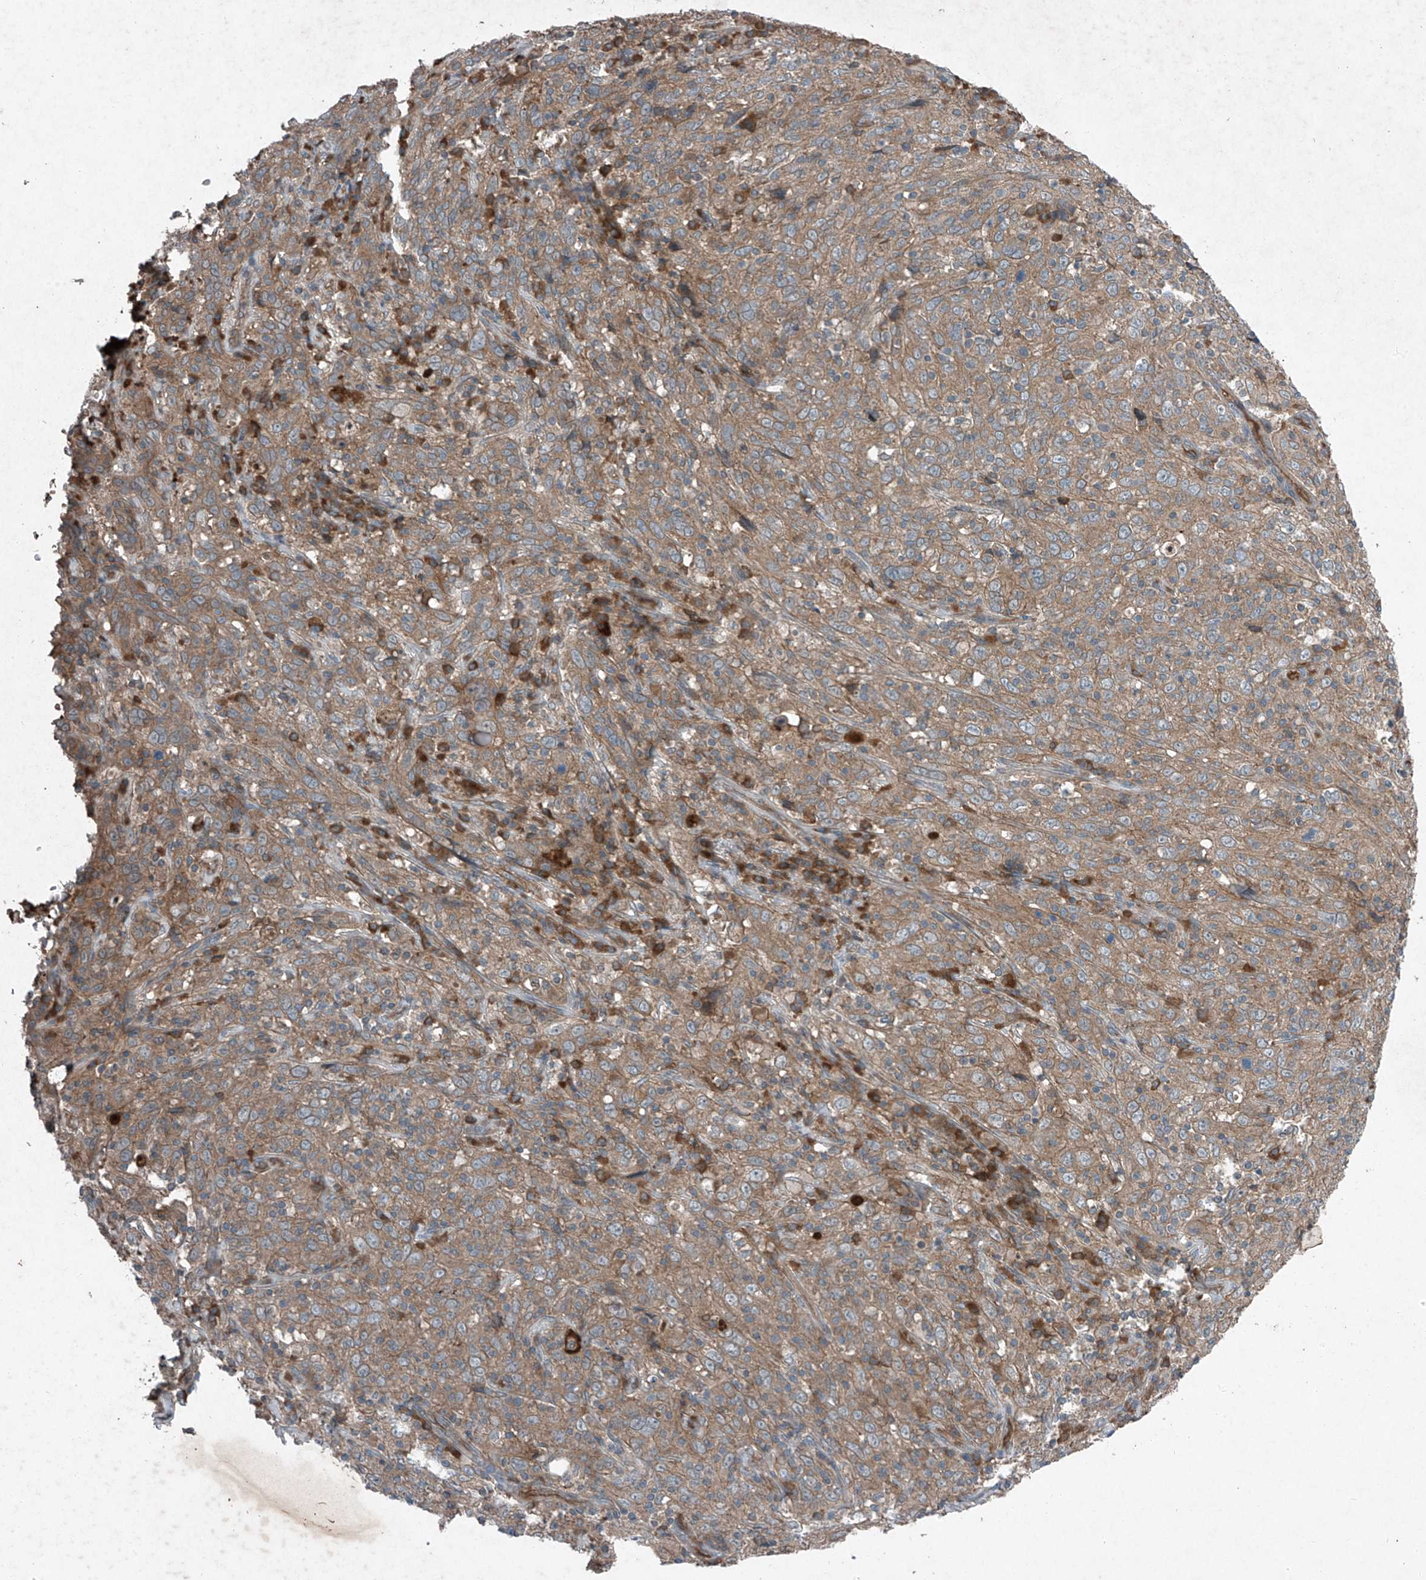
{"staining": {"intensity": "moderate", "quantity": ">75%", "location": "cytoplasmic/membranous"}, "tissue": "cervical cancer", "cell_type": "Tumor cells", "image_type": "cancer", "snomed": [{"axis": "morphology", "description": "Squamous cell carcinoma, NOS"}, {"axis": "topography", "description": "Cervix"}], "caption": "Protein analysis of cervical cancer (squamous cell carcinoma) tissue exhibits moderate cytoplasmic/membranous expression in approximately >75% of tumor cells. The staining is performed using DAB brown chromogen to label protein expression. The nuclei are counter-stained blue using hematoxylin.", "gene": "FOXRED2", "patient": {"sex": "female", "age": 46}}